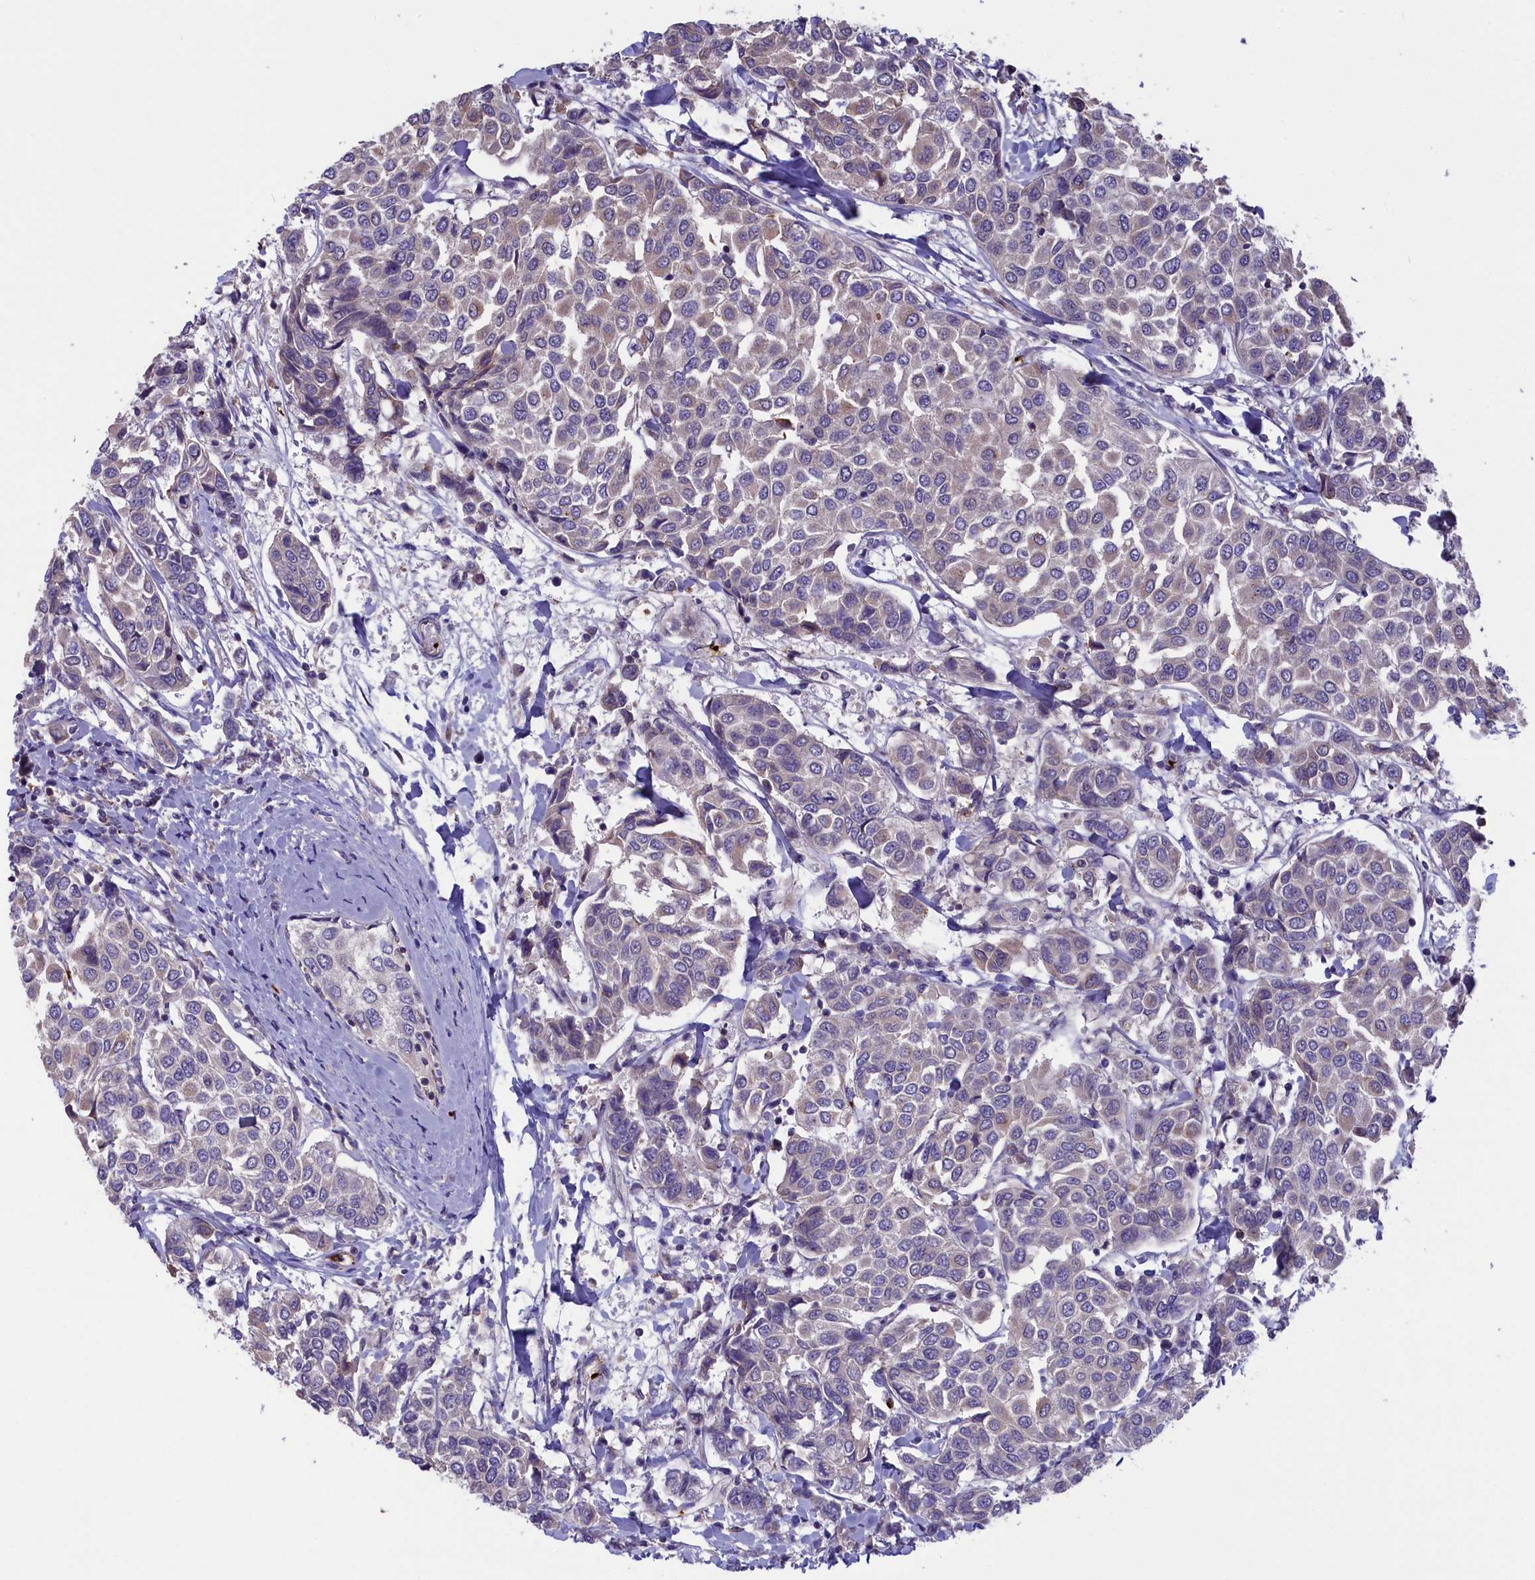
{"staining": {"intensity": "weak", "quantity": "25%-75%", "location": "cytoplasmic/membranous"}, "tissue": "breast cancer", "cell_type": "Tumor cells", "image_type": "cancer", "snomed": [{"axis": "morphology", "description": "Duct carcinoma"}, {"axis": "topography", "description": "Breast"}], "caption": "This is an image of immunohistochemistry staining of breast invasive ductal carcinoma, which shows weak staining in the cytoplasmic/membranous of tumor cells.", "gene": "HEATR3", "patient": {"sex": "female", "age": 55}}